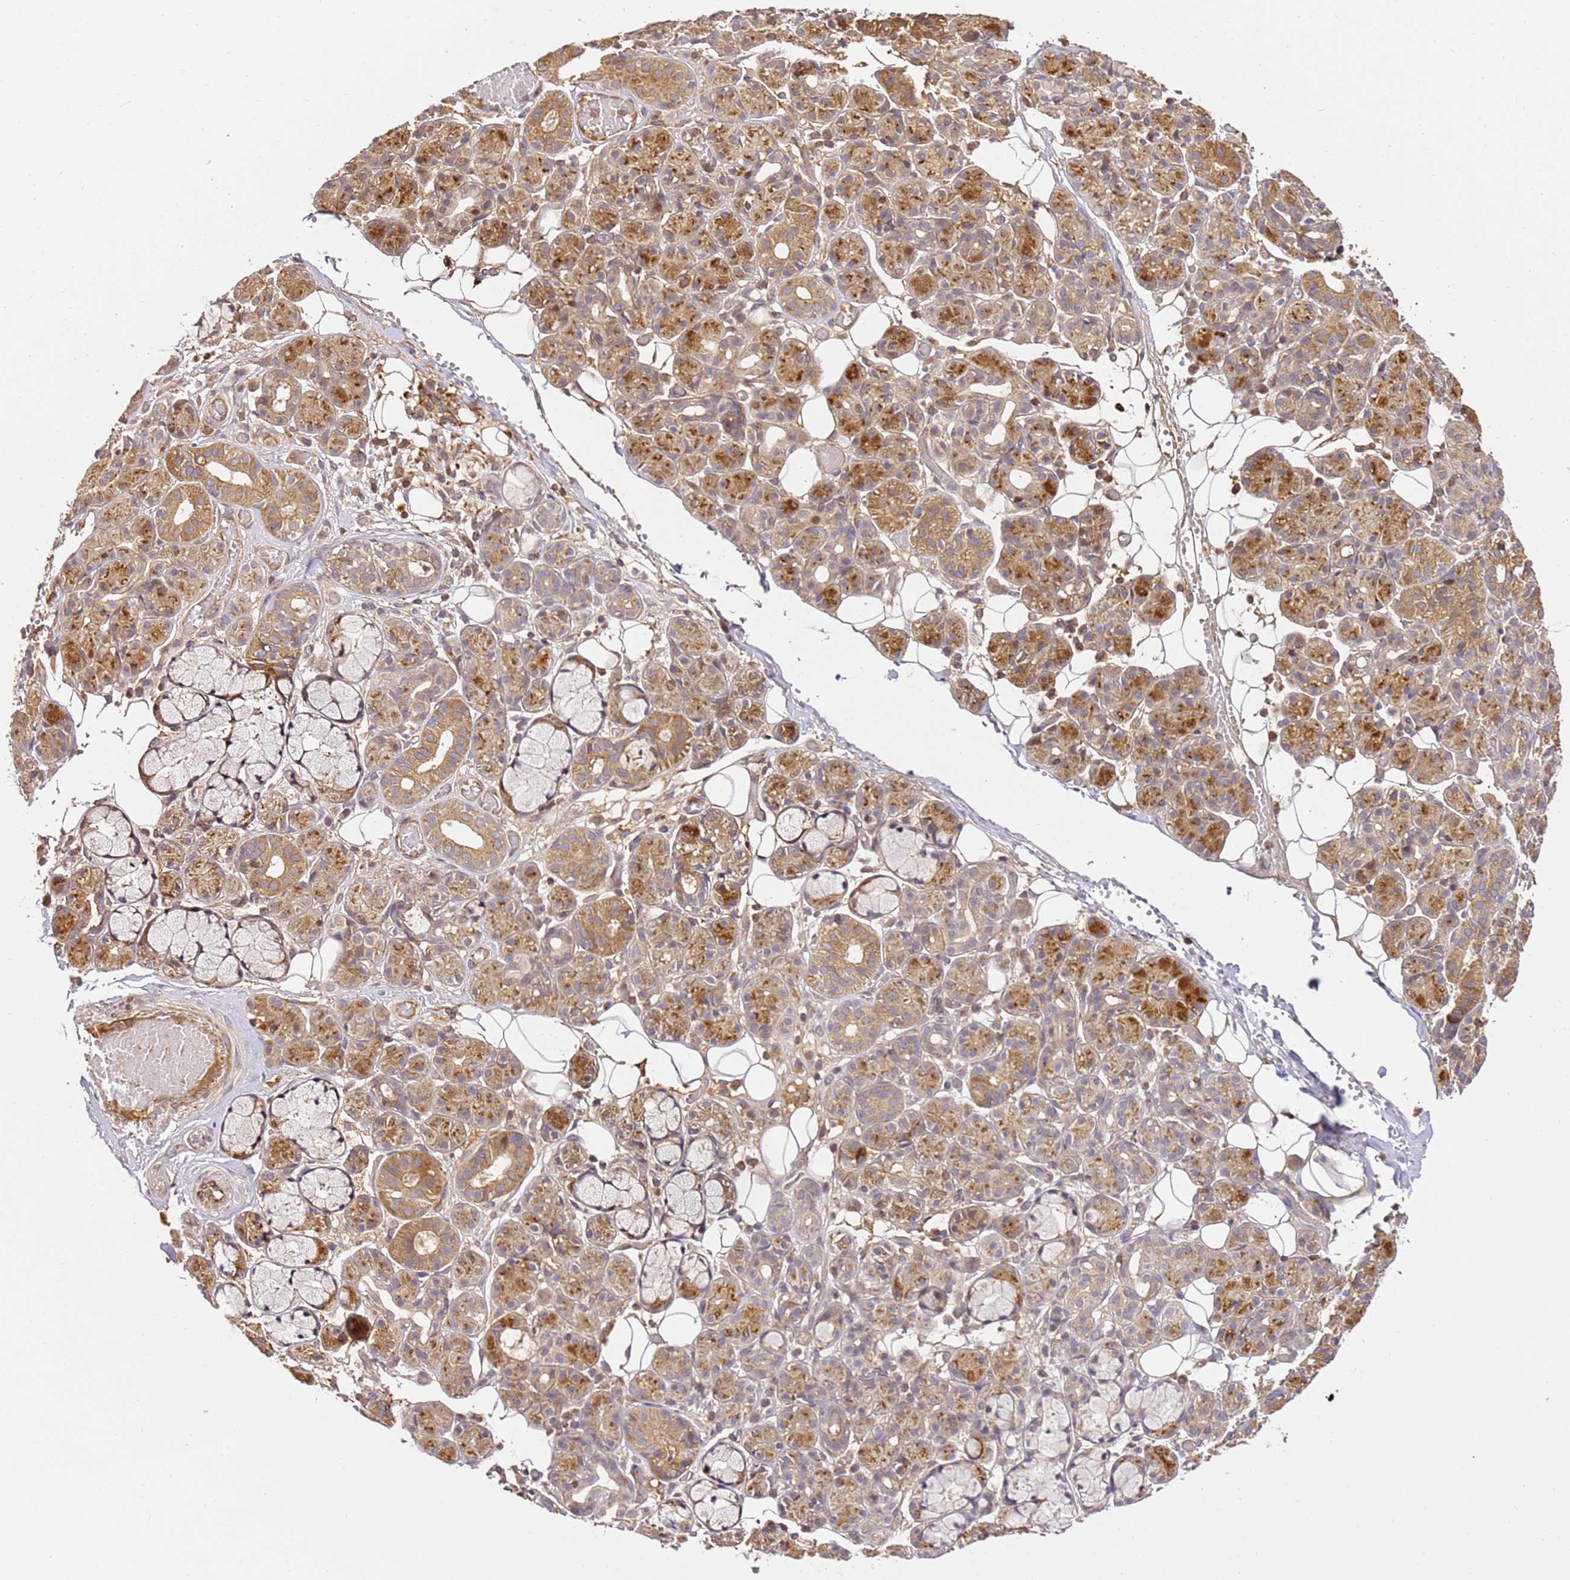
{"staining": {"intensity": "moderate", "quantity": ">75%", "location": "cytoplasmic/membranous"}, "tissue": "salivary gland", "cell_type": "Glandular cells", "image_type": "normal", "snomed": [{"axis": "morphology", "description": "Normal tissue, NOS"}, {"axis": "topography", "description": "Salivary gland"}], "caption": "The micrograph reveals a brown stain indicating the presence of a protein in the cytoplasmic/membranous of glandular cells in salivary gland. The protein of interest is stained brown, and the nuclei are stained in blue (DAB IHC with brightfield microscopy, high magnification).", "gene": "KATNAL2", "patient": {"sex": "male", "age": 63}}